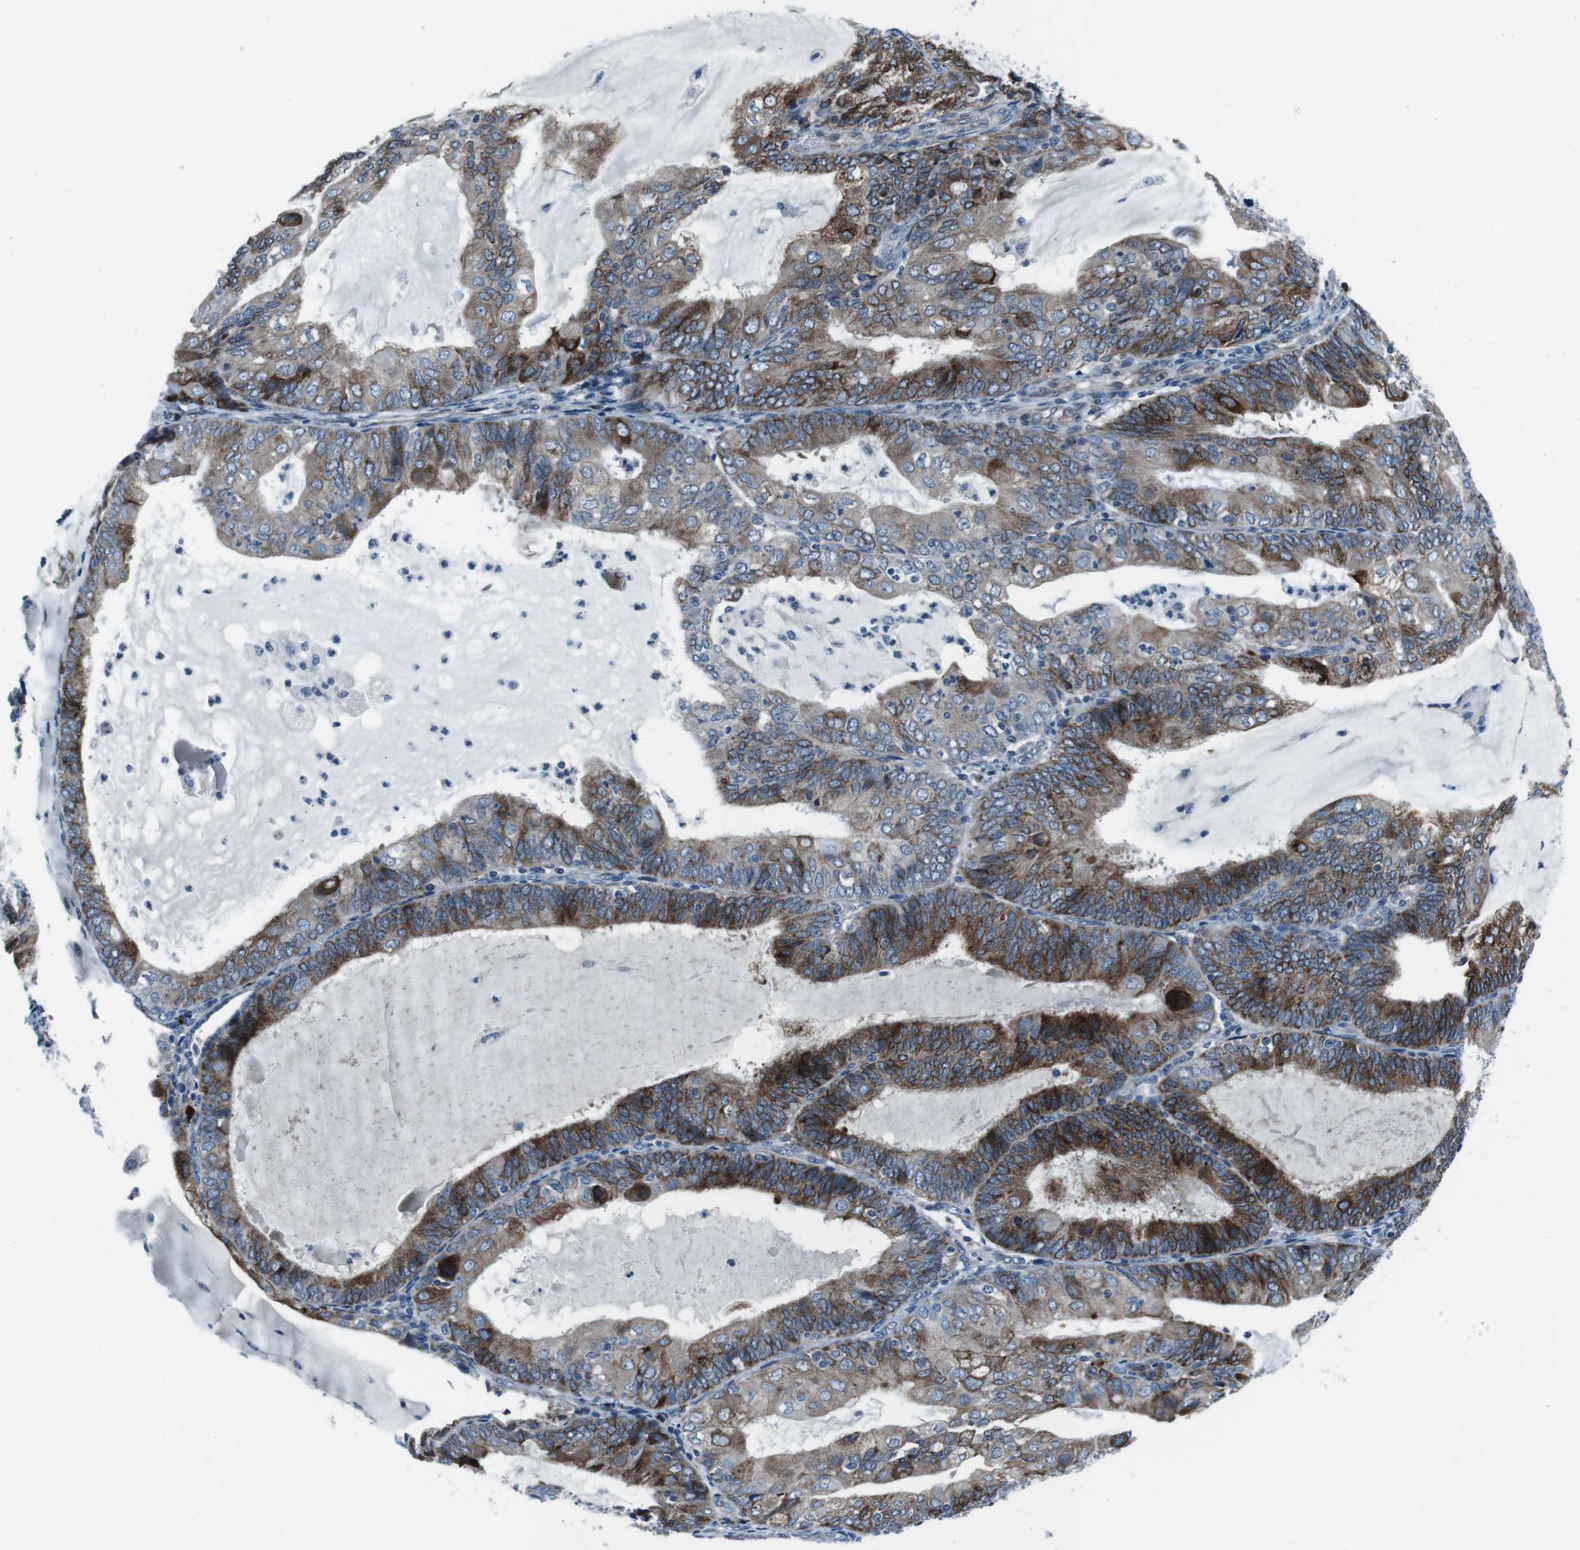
{"staining": {"intensity": "strong", "quantity": ">75%", "location": "cytoplasmic/membranous"}, "tissue": "endometrial cancer", "cell_type": "Tumor cells", "image_type": "cancer", "snomed": [{"axis": "morphology", "description": "Adenocarcinoma, NOS"}, {"axis": "topography", "description": "Endometrium"}], "caption": "A high-resolution photomicrograph shows immunohistochemistry (IHC) staining of endometrial cancer (adenocarcinoma), which displays strong cytoplasmic/membranous positivity in about >75% of tumor cells. Nuclei are stained in blue.", "gene": "NUCB2", "patient": {"sex": "female", "age": 81}}